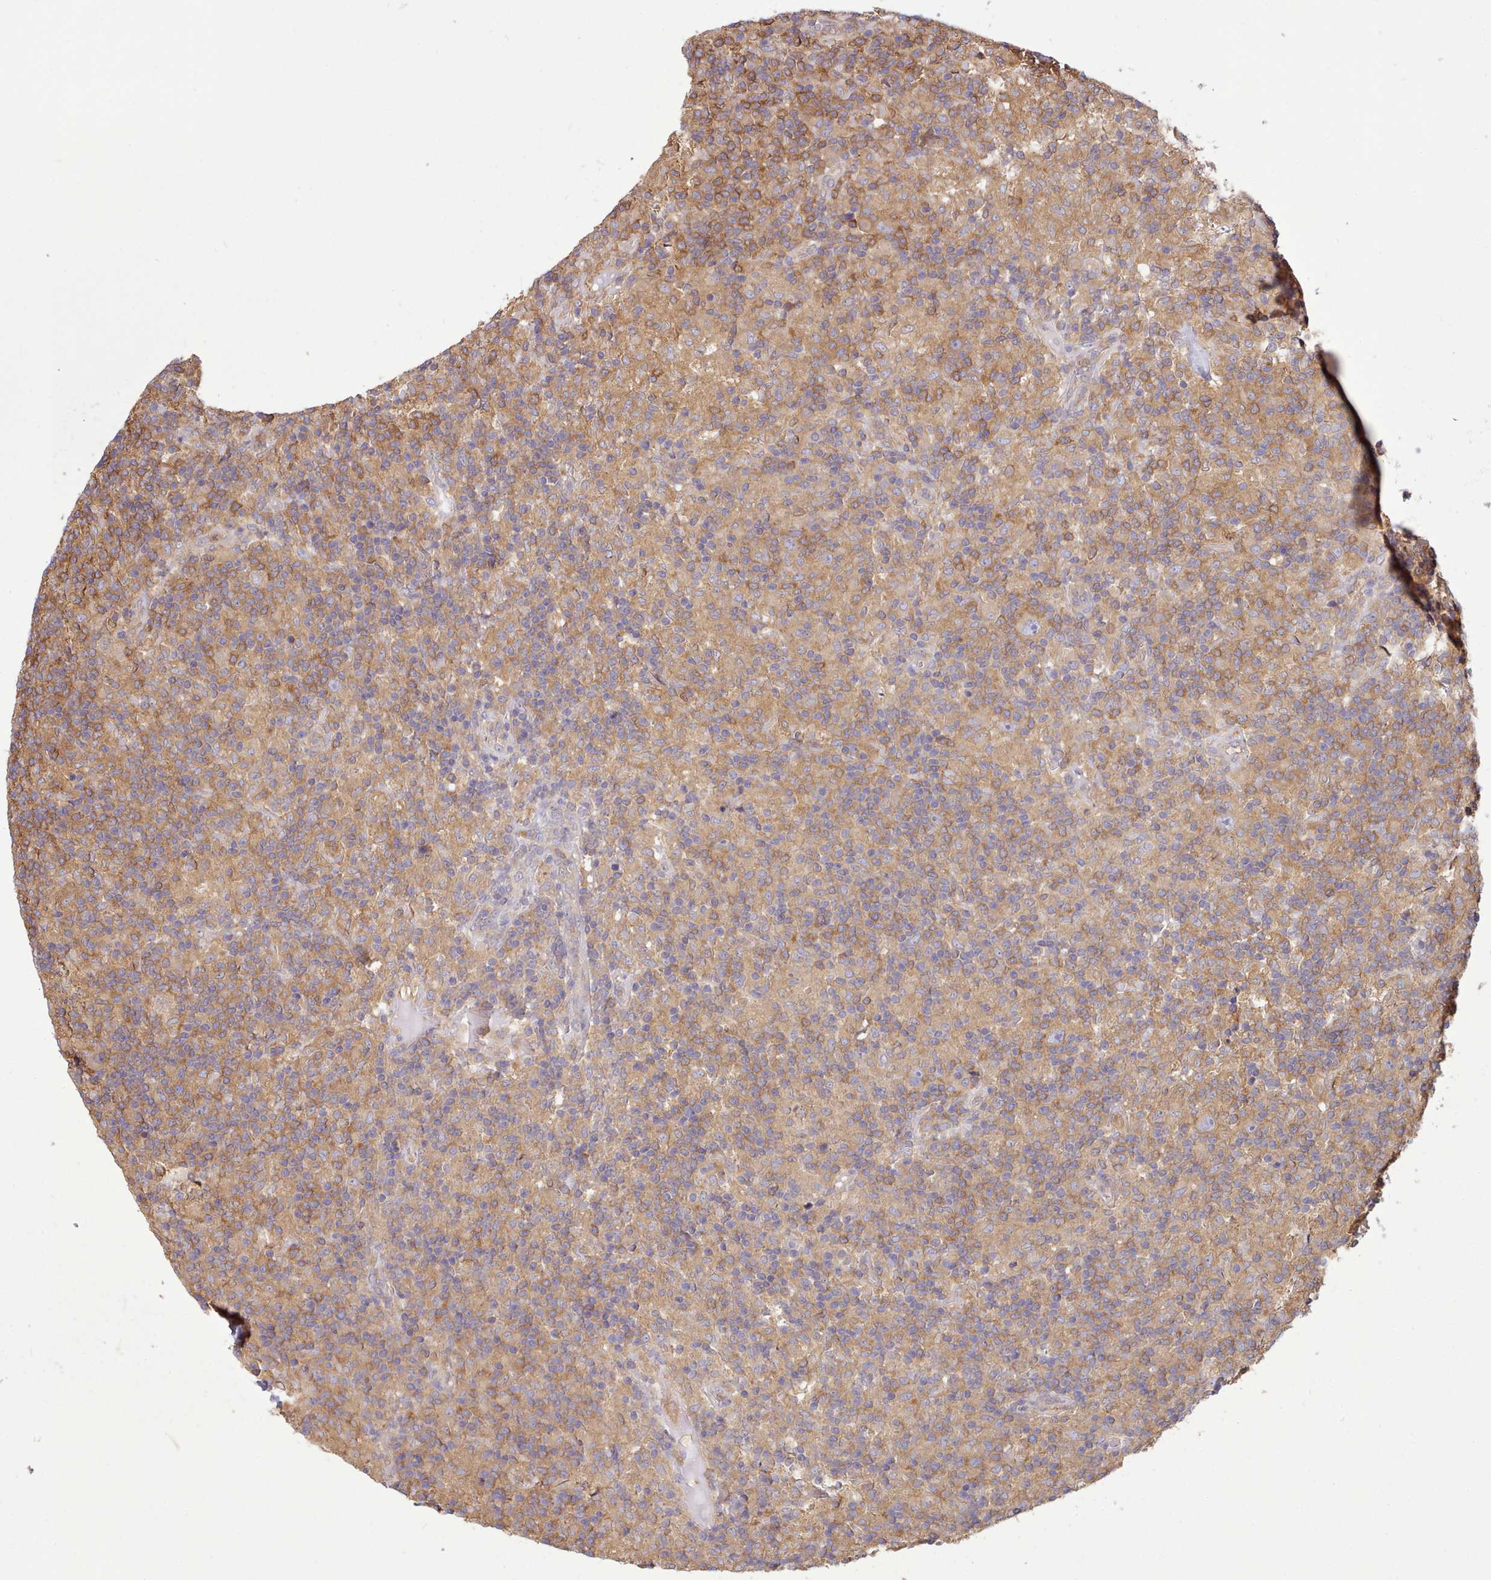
{"staining": {"intensity": "moderate", "quantity": "<25%", "location": "cytoplasmic/membranous"}, "tissue": "lymphoma", "cell_type": "Tumor cells", "image_type": "cancer", "snomed": [{"axis": "morphology", "description": "Hodgkin's disease, NOS"}, {"axis": "topography", "description": "Lymph node"}], "caption": "Hodgkin's disease stained with a protein marker reveals moderate staining in tumor cells.", "gene": "SLC4A9", "patient": {"sex": "male", "age": 70}}